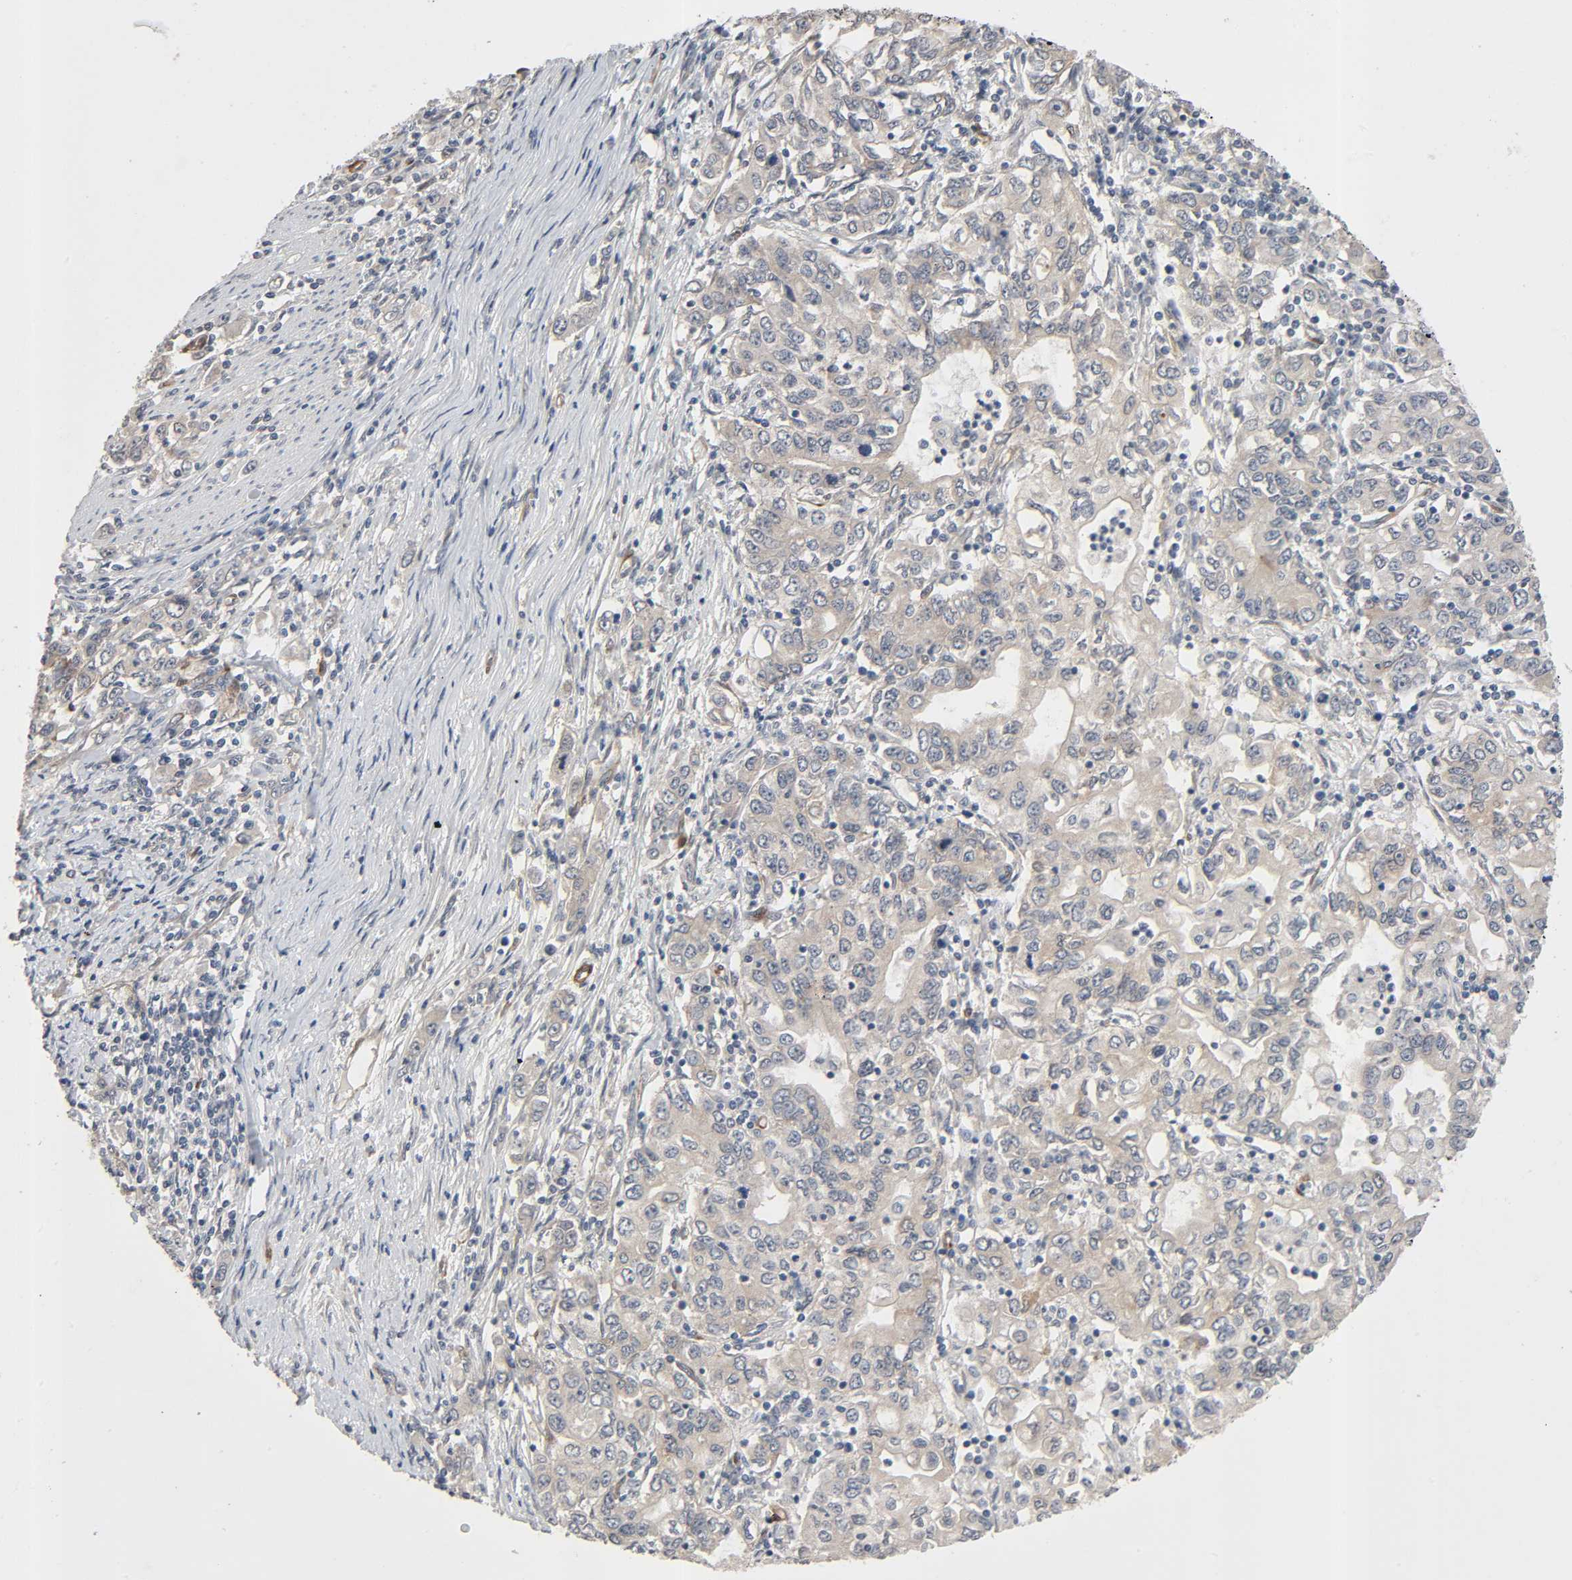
{"staining": {"intensity": "weak", "quantity": ">75%", "location": "cytoplasmic/membranous"}, "tissue": "stomach cancer", "cell_type": "Tumor cells", "image_type": "cancer", "snomed": [{"axis": "morphology", "description": "Adenocarcinoma, NOS"}, {"axis": "topography", "description": "Stomach, lower"}], "caption": "DAB (3,3'-diaminobenzidine) immunohistochemical staining of stomach cancer (adenocarcinoma) exhibits weak cytoplasmic/membranous protein expression in approximately >75% of tumor cells.", "gene": "PTK2", "patient": {"sex": "female", "age": 72}}